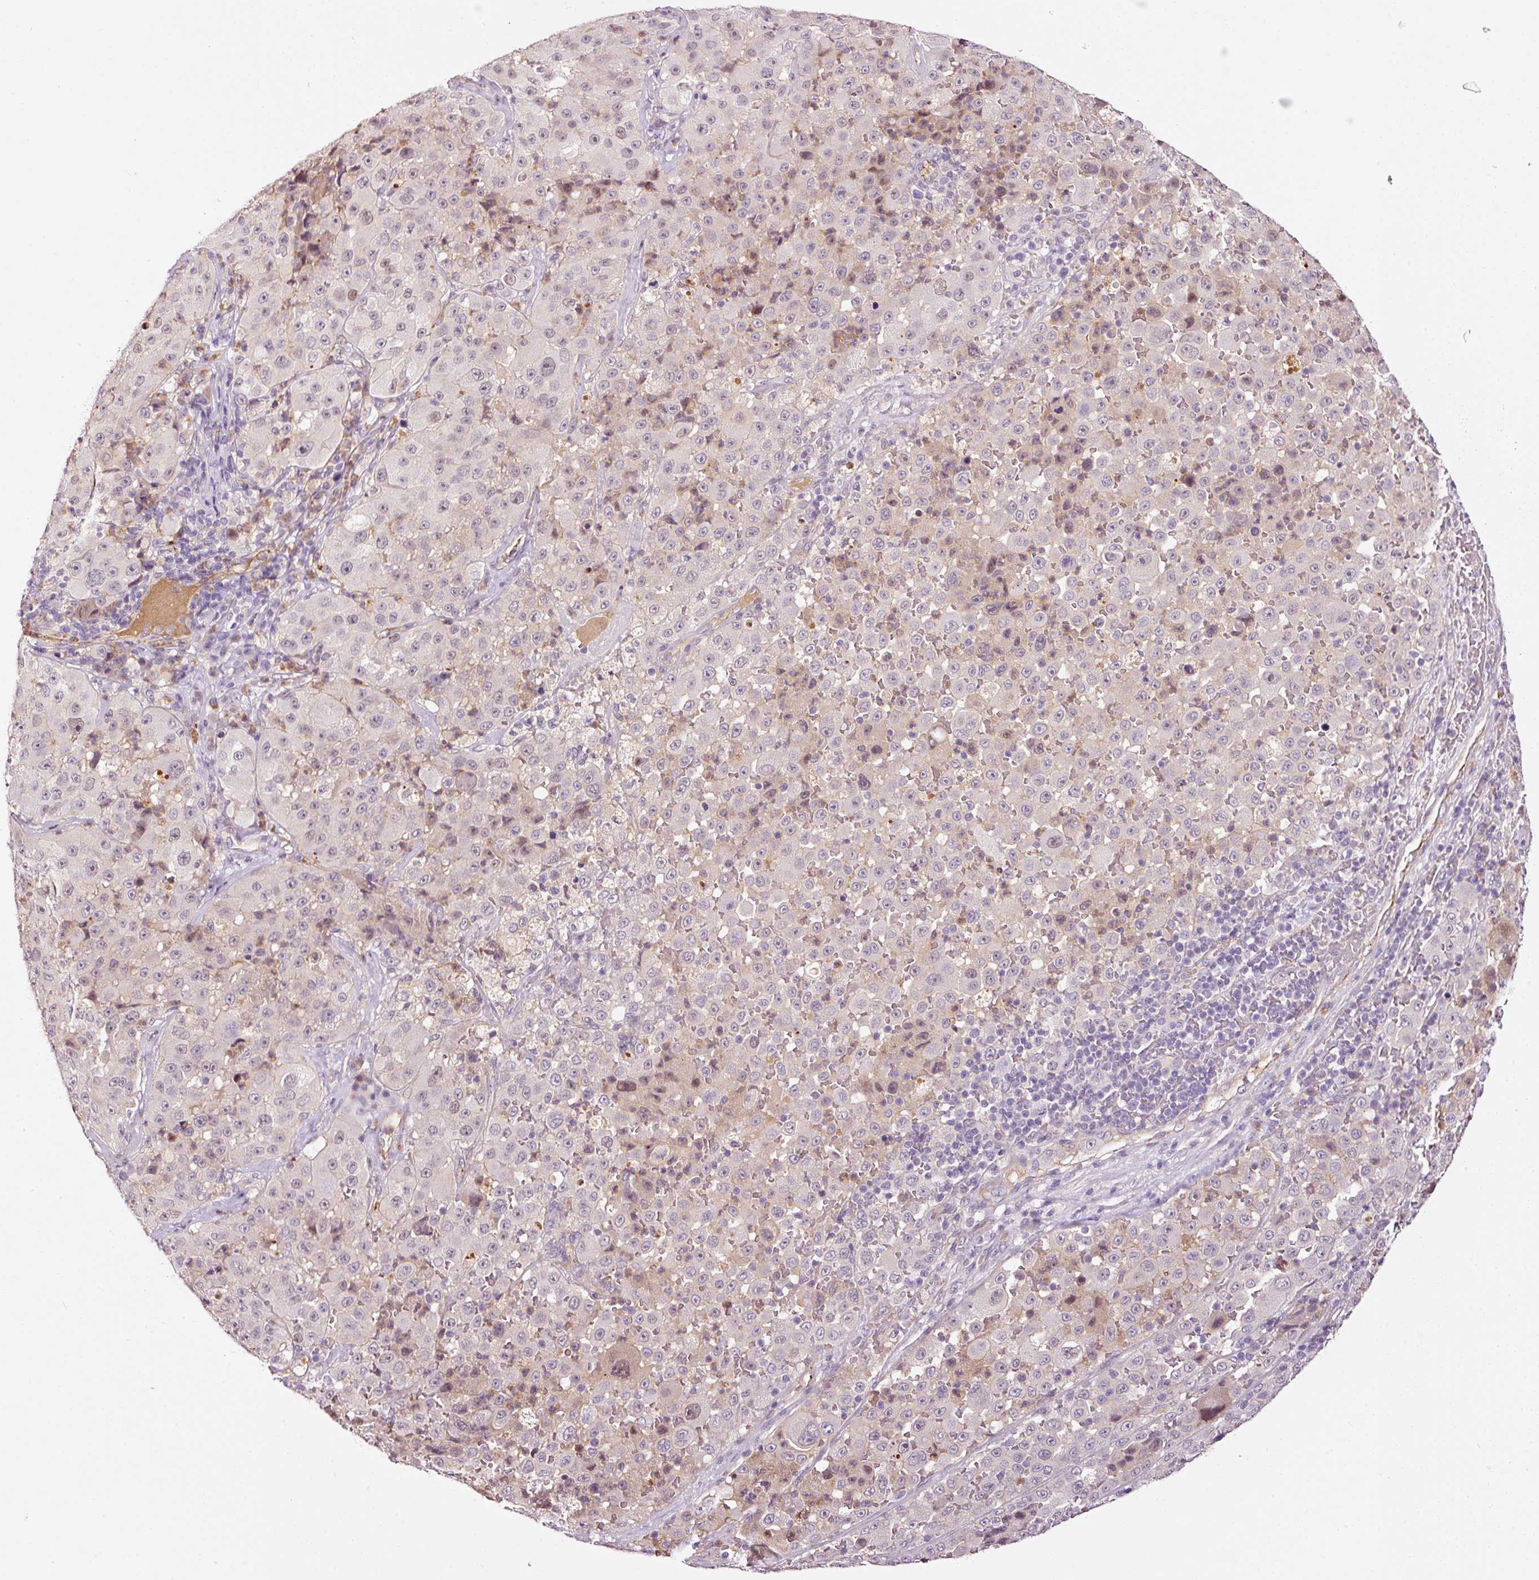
{"staining": {"intensity": "negative", "quantity": "none", "location": "none"}, "tissue": "melanoma", "cell_type": "Tumor cells", "image_type": "cancer", "snomed": [{"axis": "morphology", "description": "Malignant melanoma, Metastatic site"}, {"axis": "topography", "description": "Lymph node"}], "caption": "Melanoma was stained to show a protein in brown. There is no significant staining in tumor cells.", "gene": "ABCB4", "patient": {"sex": "male", "age": 62}}